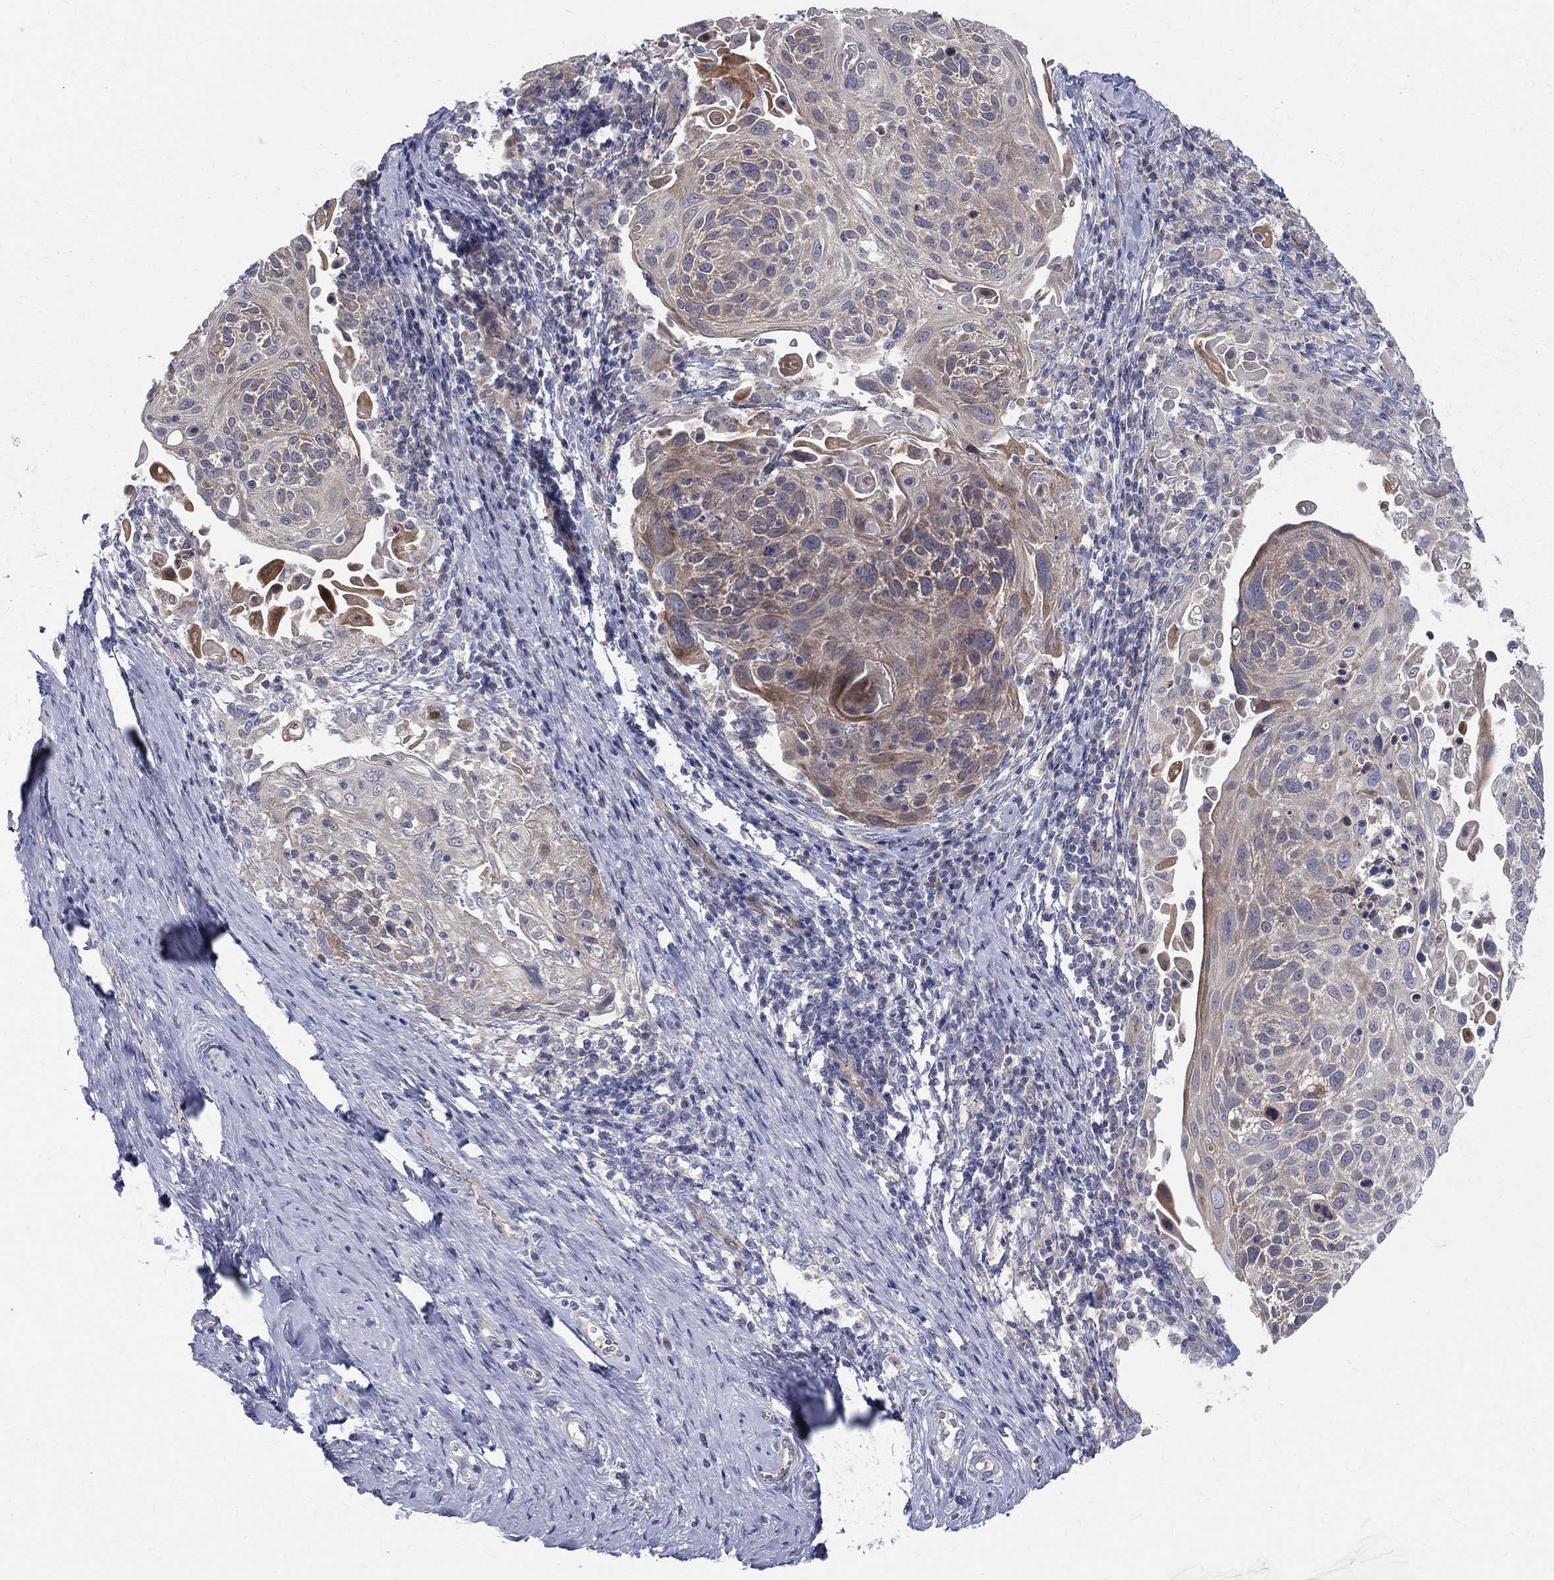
{"staining": {"intensity": "moderate", "quantity": "<25%", "location": "cytoplasmic/membranous"}, "tissue": "cervical cancer", "cell_type": "Tumor cells", "image_type": "cancer", "snomed": [{"axis": "morphology", "description": "Squamous cell carcinoma, NOS"}, {"axis": "topography", "description": "Cervix"}], "caption": "Human cervical cancer stained for a protein (brown) displays moderate cytoplasmic/membranous positive expression in about <25% of tumor cells.", "gene": "POMZP3", "patient": {"sex": "female", "age": 61}}